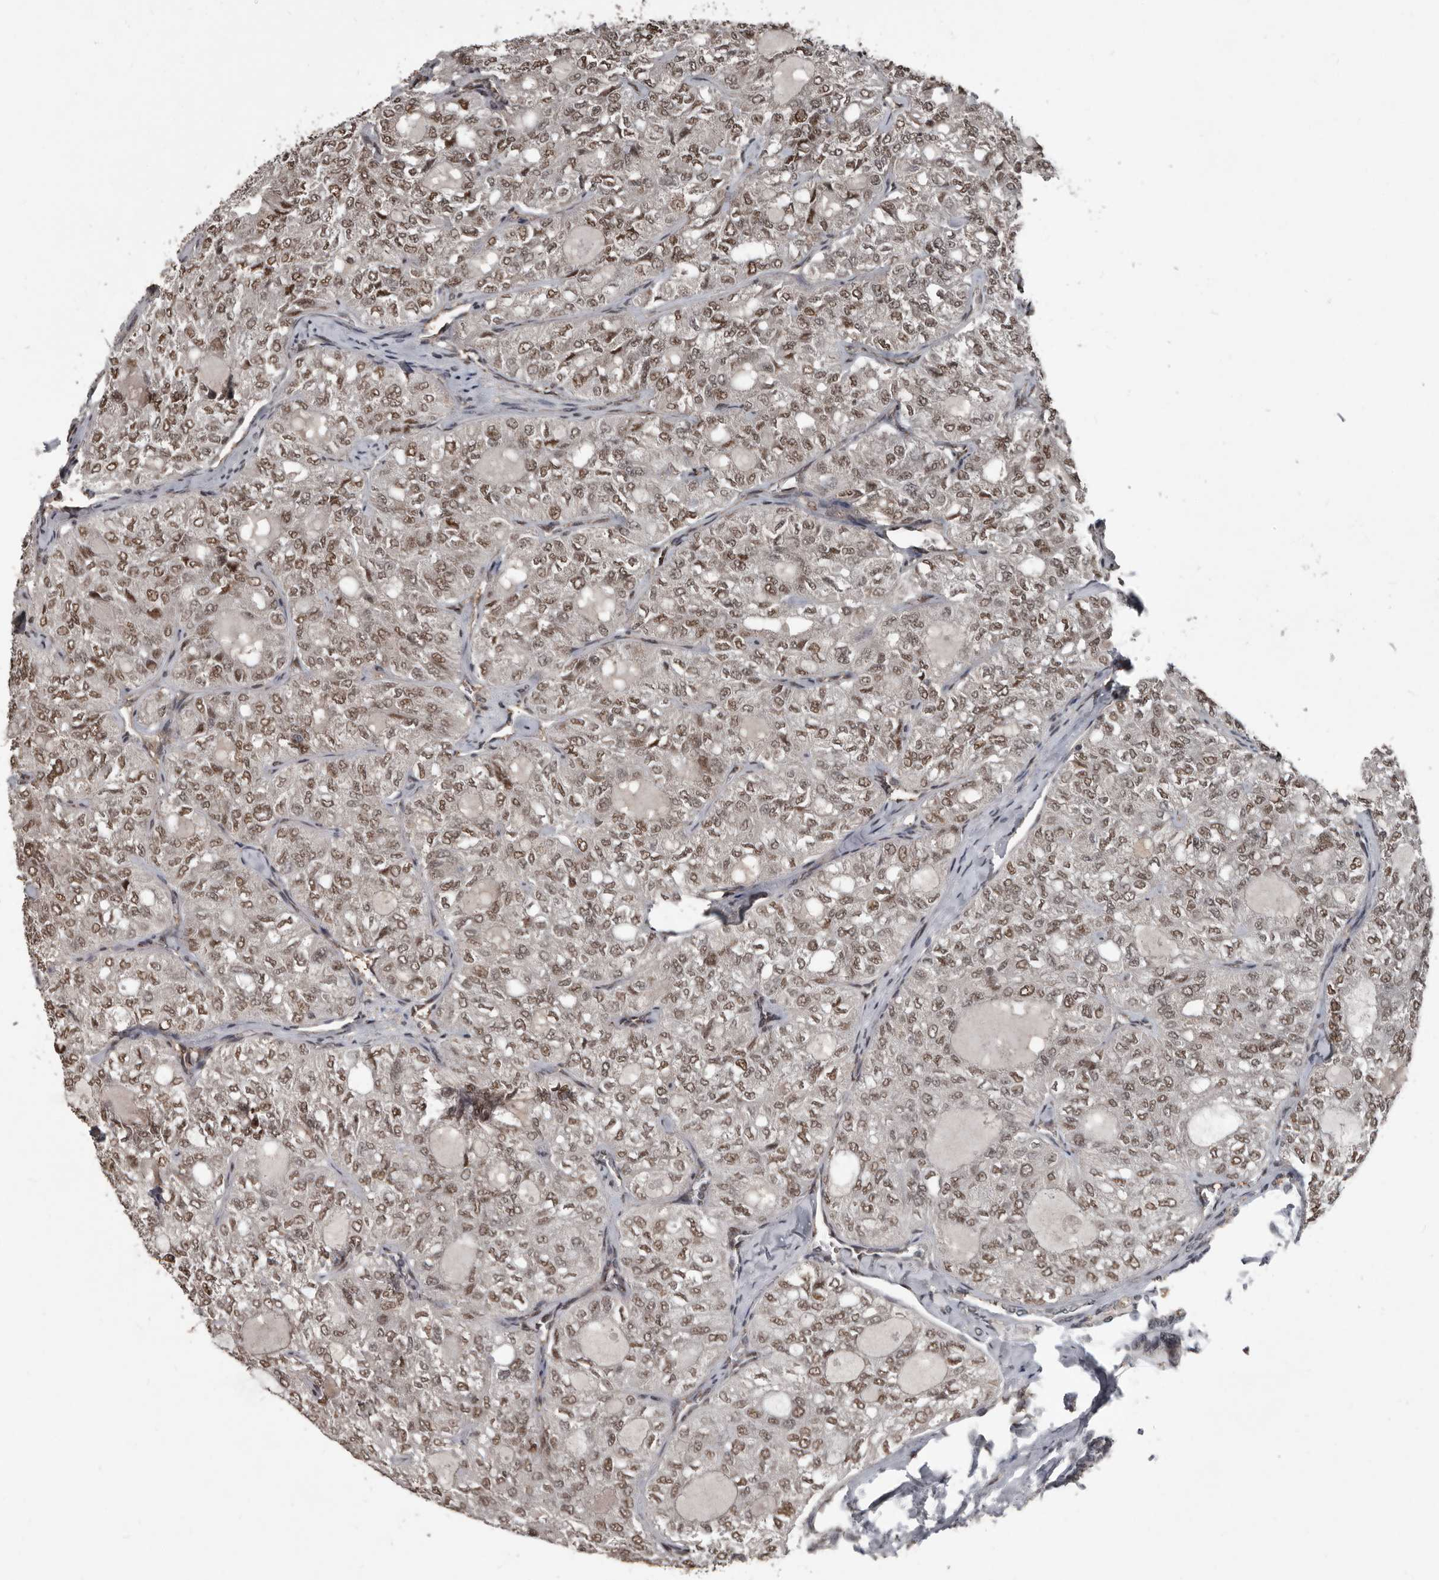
{"staining": {"intensity": "moderate", "quantity": ">75%", "location": "nuclear"}, "tissue": "thyroid cancer", "cell_type": "Tumor cells", "image_type": "cancer", "snomed": [{"axis": "morphology", "description": "Follicular adenoma carcinoma, NOS"}, {"axis": "topography", "description": "Thyroid gland"}], "caption": "Immunohistochemistry (IHC) image of thyroid cancer (follicular adenoma carcinoma) stained for a protein (brown), which exhibits medium levels of moderate nuclear expression in approximately >75% of tumor cells.", "gene": "CHD1L", "patient": {"sex": "male", "age": 75}}